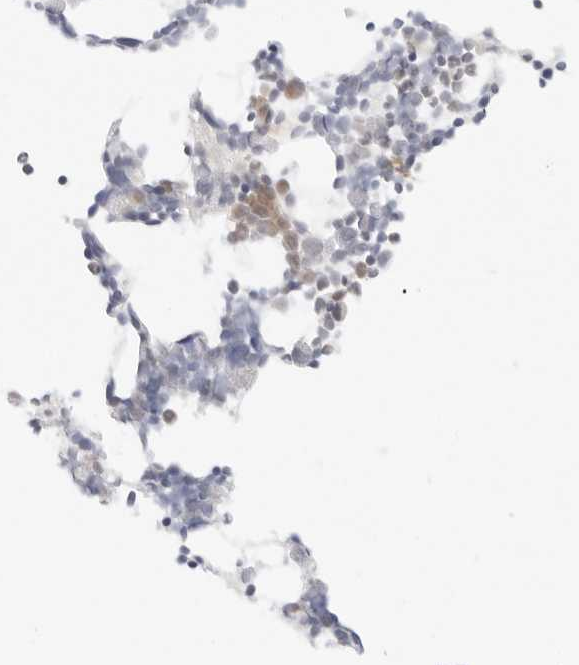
{"staining": {"intensity": "weak", "quantity": "<25%", "location": "cytoplasmic/membranous"}, "tissue": "bone marrow", "cell_type": "Hematopoietic cells", "image_type": "normal", "snomed": [{"axis": "morphology", "description": "Normal tissue, NOS"}, {"axis": "morphology", "description": "Inflammation, NOS"}, {"axis": "topography", "description": "Bone marrow"}], "caption": "Immunohistochemistry (IHC) of unremarkable bone marrow shows no positivity in hematopoietic cells.", "gene": "POLR3C", "patient": {"sex": "male", "age": 21}}